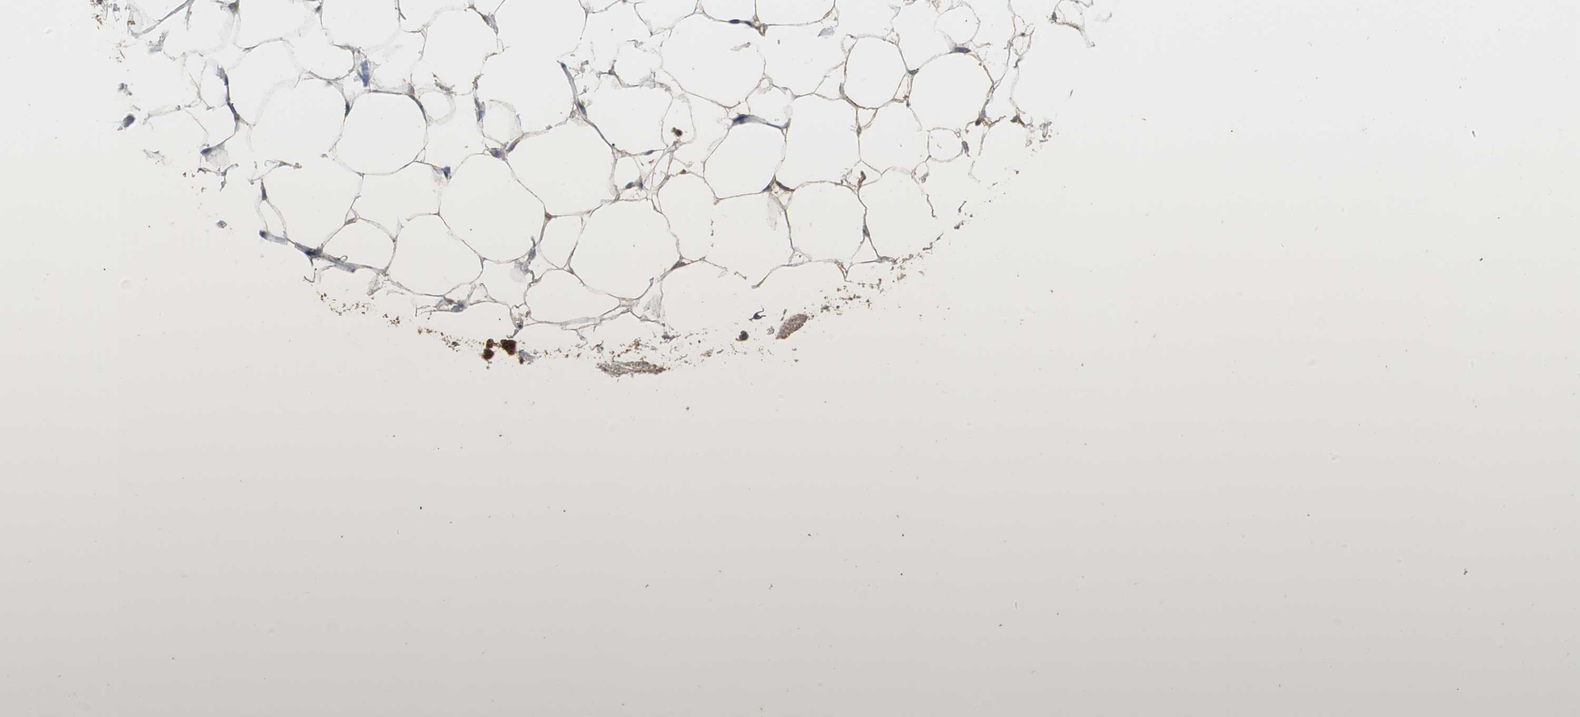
{"staining": {"intensity": "weak", "quantity": ">75%", "location": "cytoplasmic/membranous"}, "tissue": "adipose tissue", "cell_type": "Adipocytes", "image_type": "normal", "snomed": [{"axis": "morphology", "description": "Normal tissue, NOS"}, {"axis": "topography", "description": "Breast"}, {"axis": "topography", "description": "Adipose tissue"}], "caption": "Unremarkable adipose tissue displays weak cytoplasmic/membranous expression in about >75% of adipocytes, visualized by immunohistochemistry.", "gene": "NNT", "patient": {"sex": "female", "age": 25}}